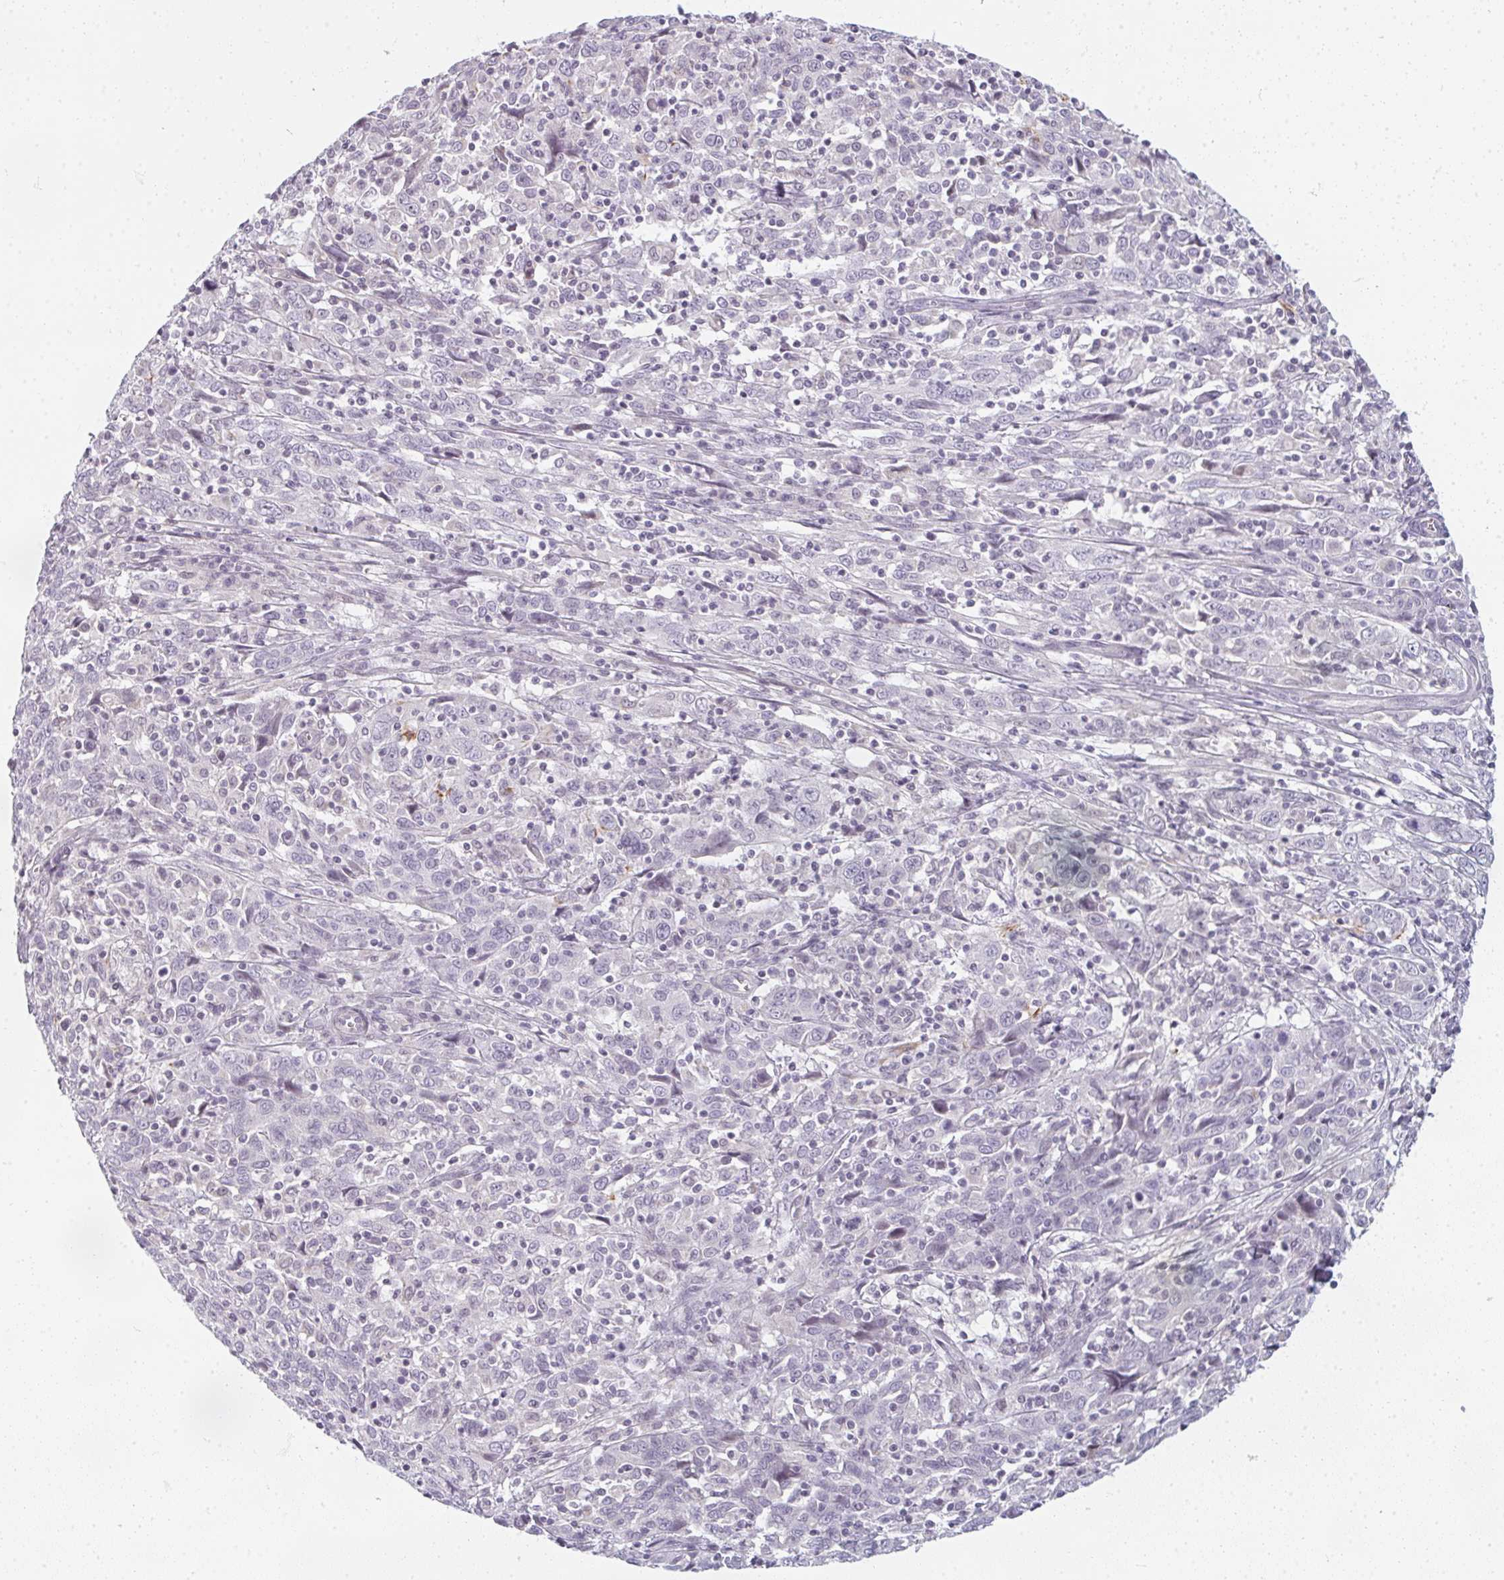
{"staining": {"intensity": "negative", "quantity": "none", "location": "none"}, "tissue": "cervical cancer", "cell_type": "Tumor cells", "image_type": "cancer", "snomed": [{"axis": "morphology", "description": "Squamous cell carcinoma, NOS"}, {"axis": "topography", "description": "Cervix"}], "caption": "Histopathology image shows no significant protein positivity in tumor cells of cervical cancer.", "gene": "RBBP6", "patient": {"sex": "female", "age": 46}}